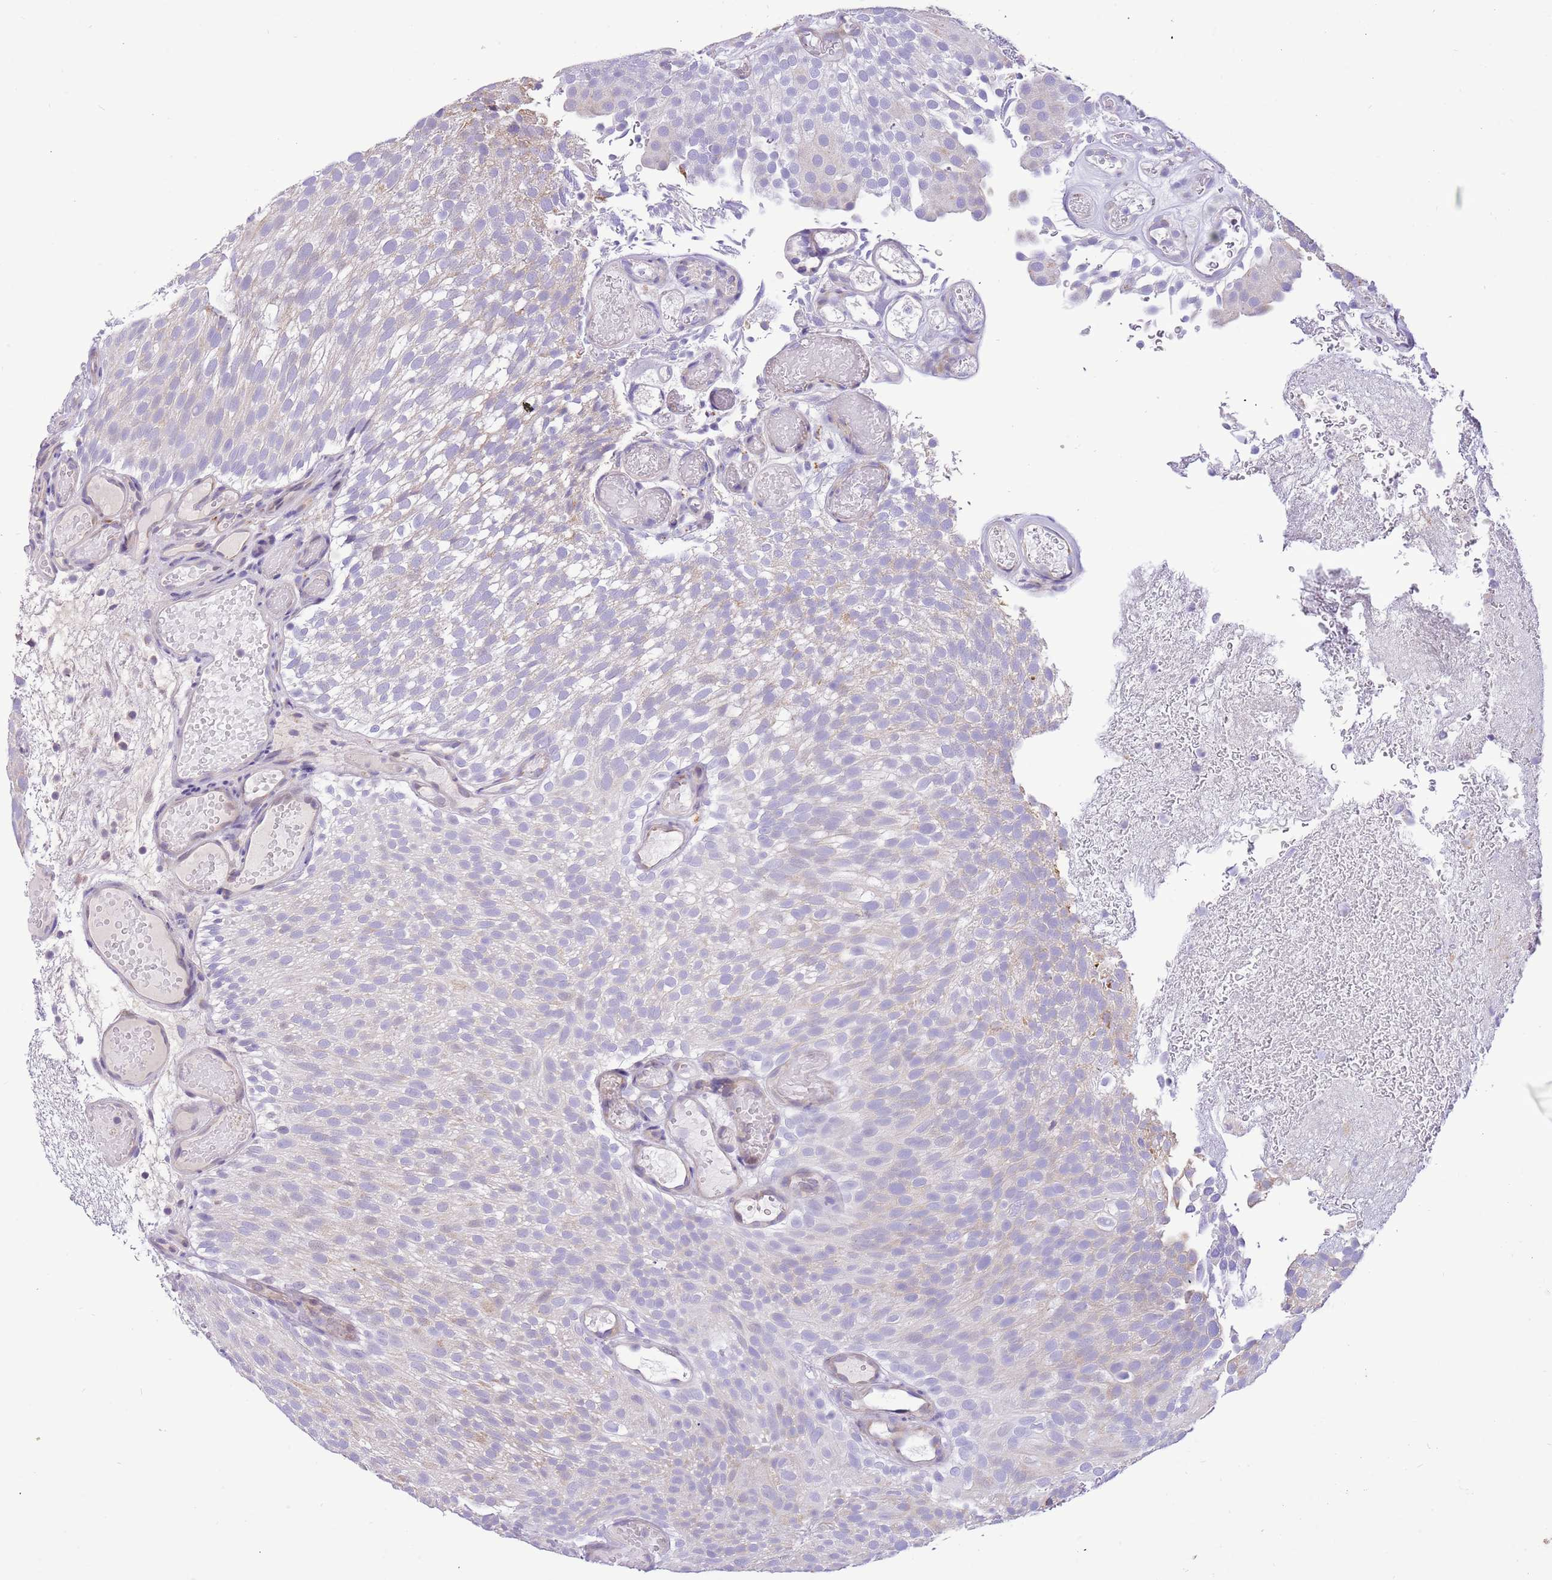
{"staining": {"intensity": "moderate", "quantity": "<25%", "location": "cytoplasmic/membranous"}, "tissue": "urothelial cancer", "cell_type": "Tumor cells", "image_type": "cancer", "snomed": [{"axis": "morphology", "description": "Urothelial carcinoma, Low grade"}, {"axis": "topography", "description": "Urinary bladder"}], "caption": "A brown stain highlights moderate cytoplasmic/membranous staining of a protein in human urothelial cancer tumor cells.", "gene": "COX17", "patient": {"sex": "male", "age": 78}}